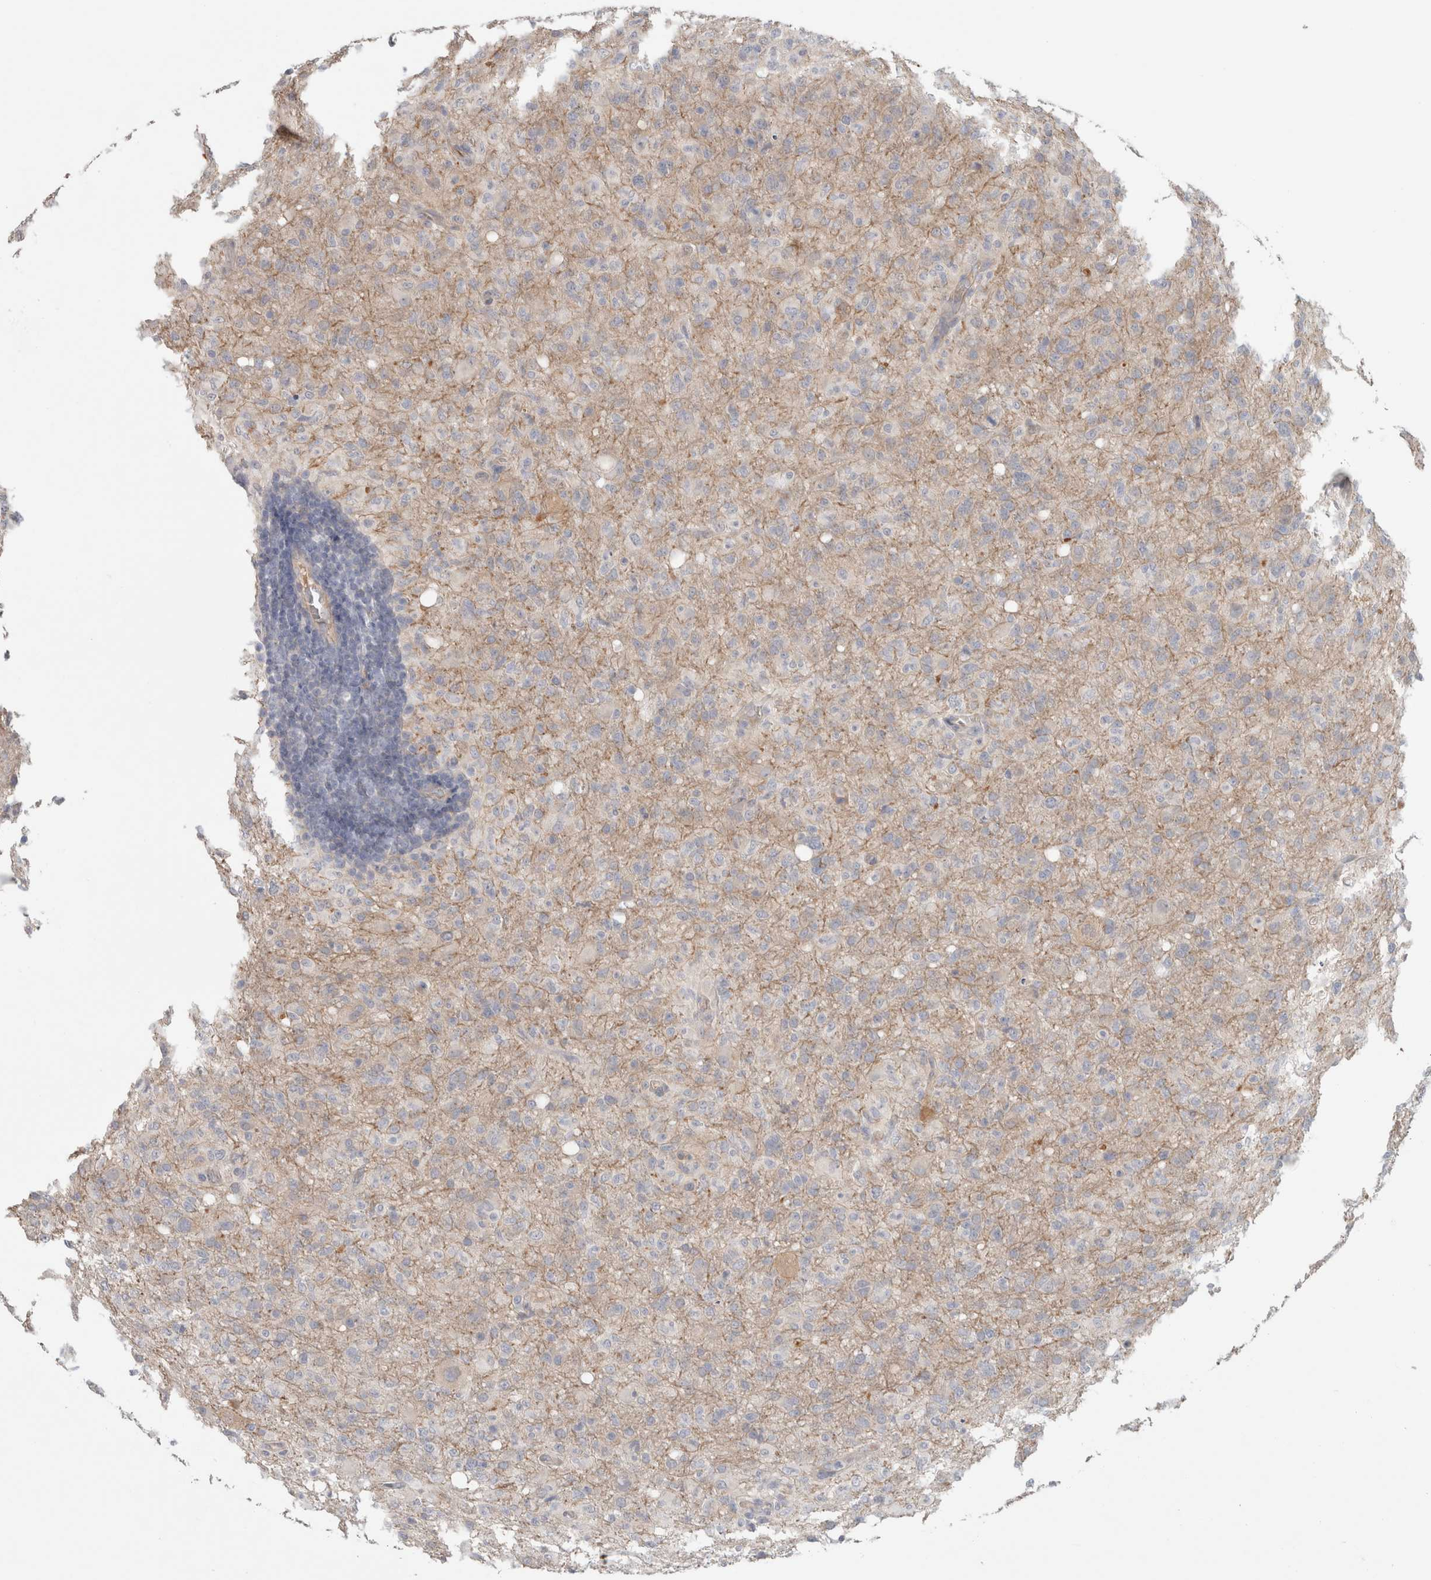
{"staining": {"intensity": "negative", "quantity": "none", "location": "none"}, "tissue": "glioma", "cell_type": "Tumor cells", "image_type": "cancer", "snomed": [{"axis": "morphology", "description": "Glioma, malignant, High grade"}, {"axis": "topography", "description": "Brain"}], "caption": "A high-resolution image shows immunohistochemistry (IHC) staining of glioma, which displays no significant staining in tumor cells.", "gene": "RASAL2", "patient": {"sex": "female", "age": 57}}